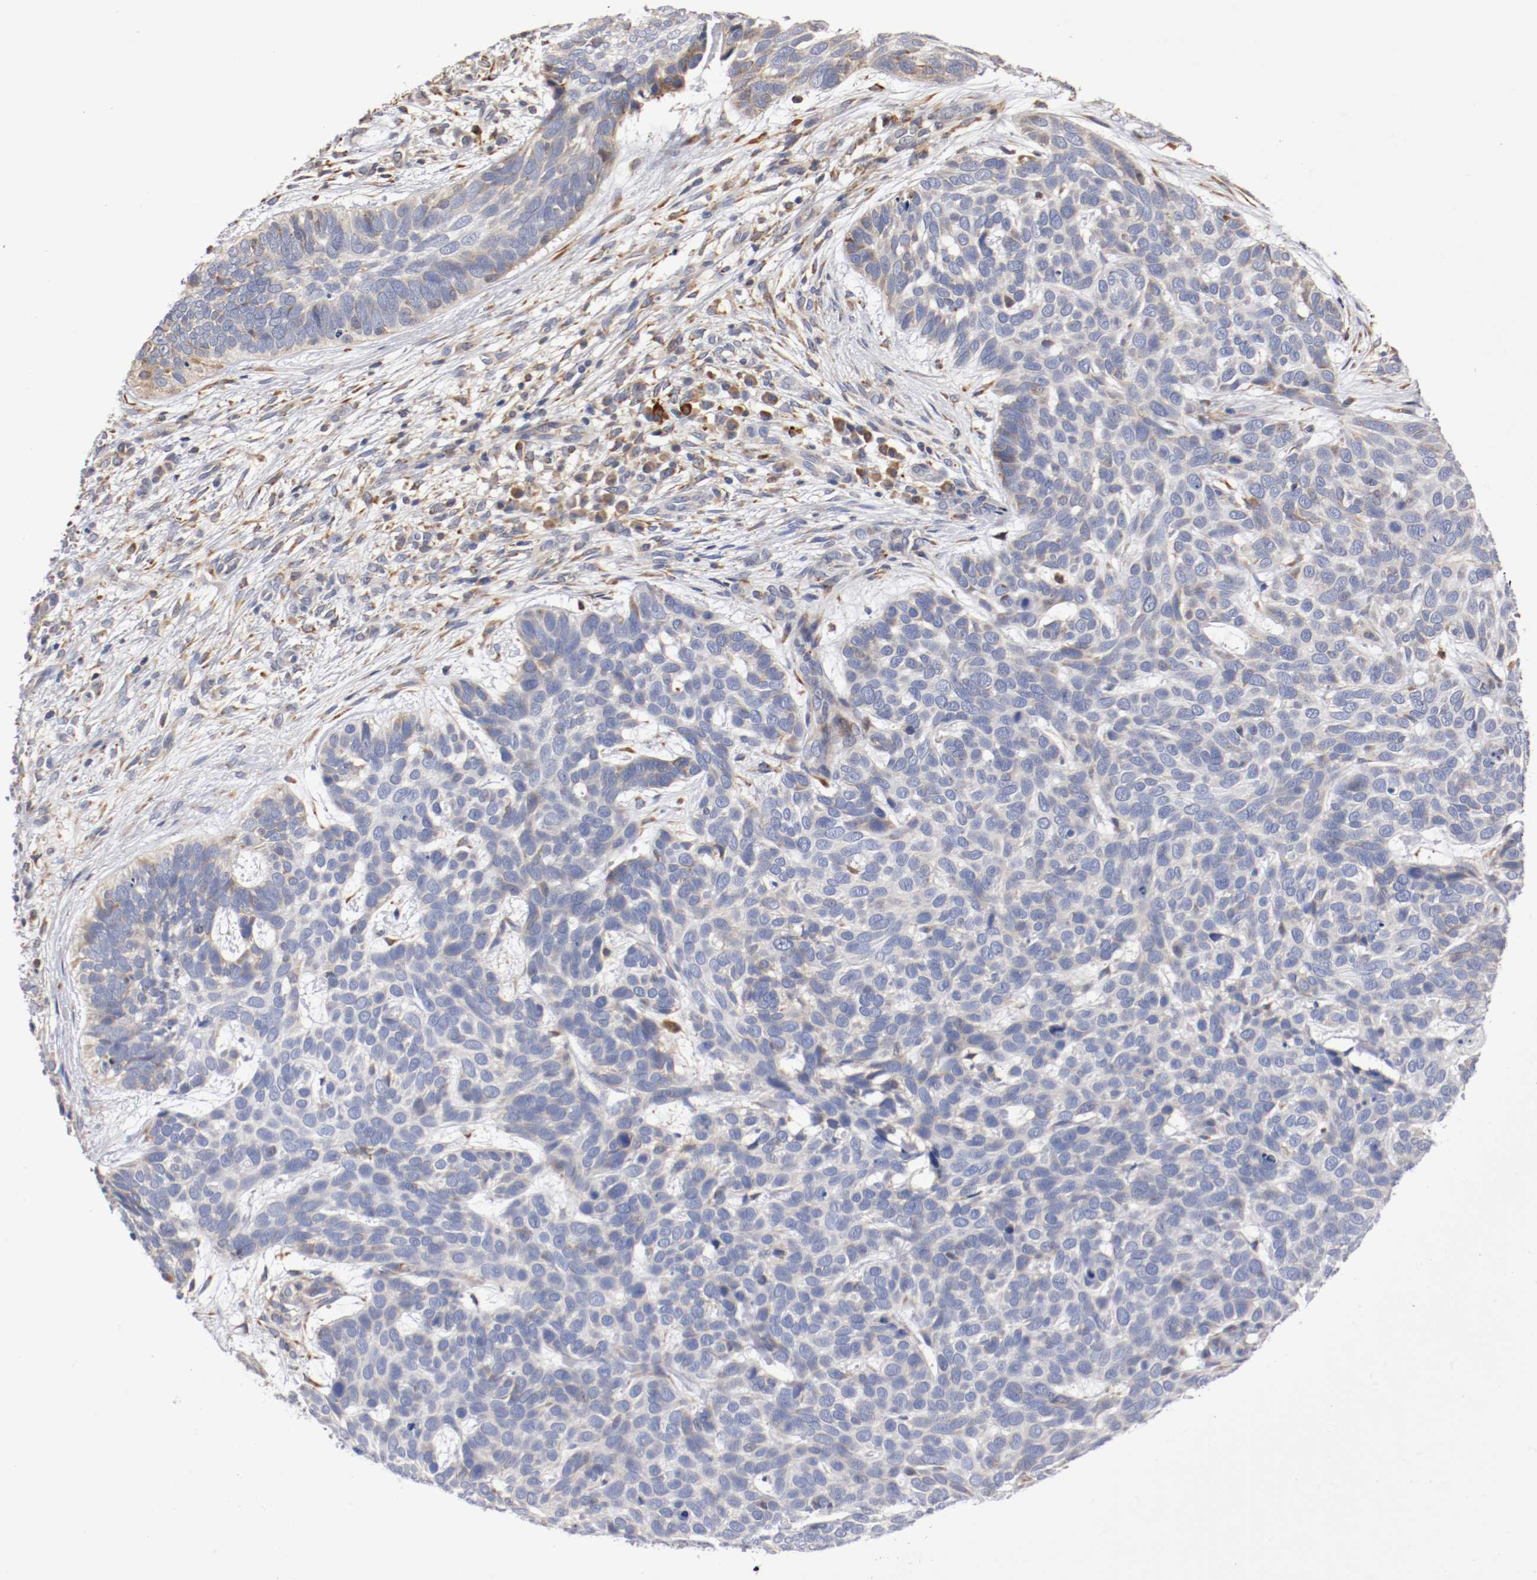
{"staining": {"intensity": "negative", "quantity": "none", "location": "none"}, "tissue": "skin cancer", "cell_type": "Tumor cells", "image_type": "cancer", "snomed": [{"axis": "morphology", "description": "Basal cell carcinoma"}, {"axis": "topography", "description": "Skin"}], "caption": "DAB (3,3'-diaminobenzidine) immunohistochemical staining of skin cancer (basal cell carcinoma) displays no significant expression in tumor cells. (DAB immunohistochemistry (IHC) visualized using brightfield microscopy, high magnification).", "gene": "TNFSF13", "patient": {"sex": "male", "age": 87}}